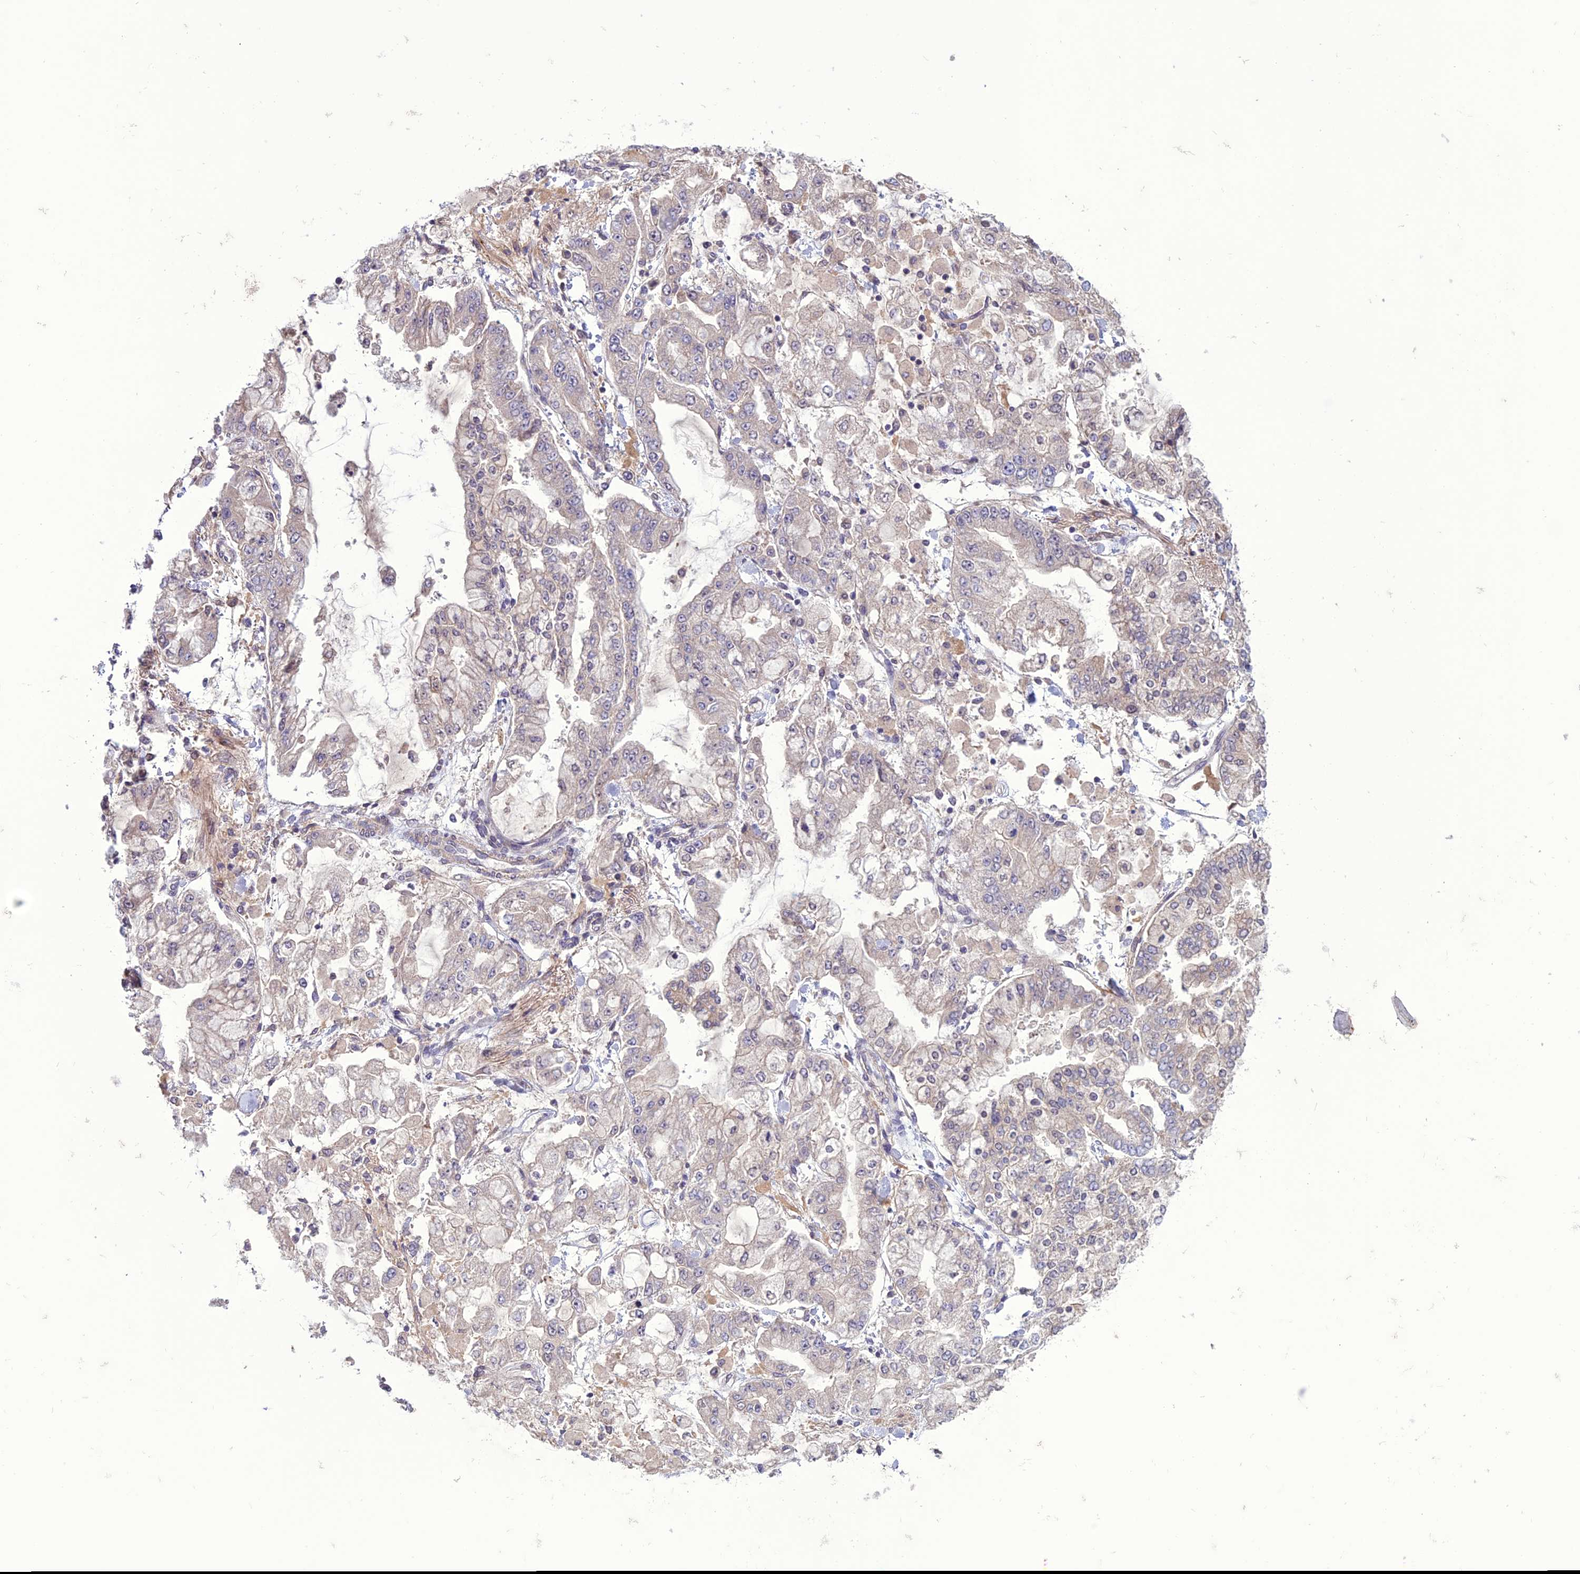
{"staining": {"intensity": "negative", "quantity": "none", "location": "none"}, "tissue": "stomach cancer", "cell_type": "Tumor cells", "image_type": "cancer", "snomed": [{"axis": "morphology", "description": "Normal tissue, NOS"}, {"axis": "morphology", "description": "Adenocarcinoma, NOS"}, {"axis": "topography", "description": "Stomach, upper"}, {"axis": "topography", "description": "Stomach"}], "caption": "Tumor cells are negative for protein expression in human stomach cancer. (DAB (3,3'-diaminobenzidine) immunohistochemistry, high magnification).", "gene": "C2orf76", "patient": {"sex": "male", "age": 76}}